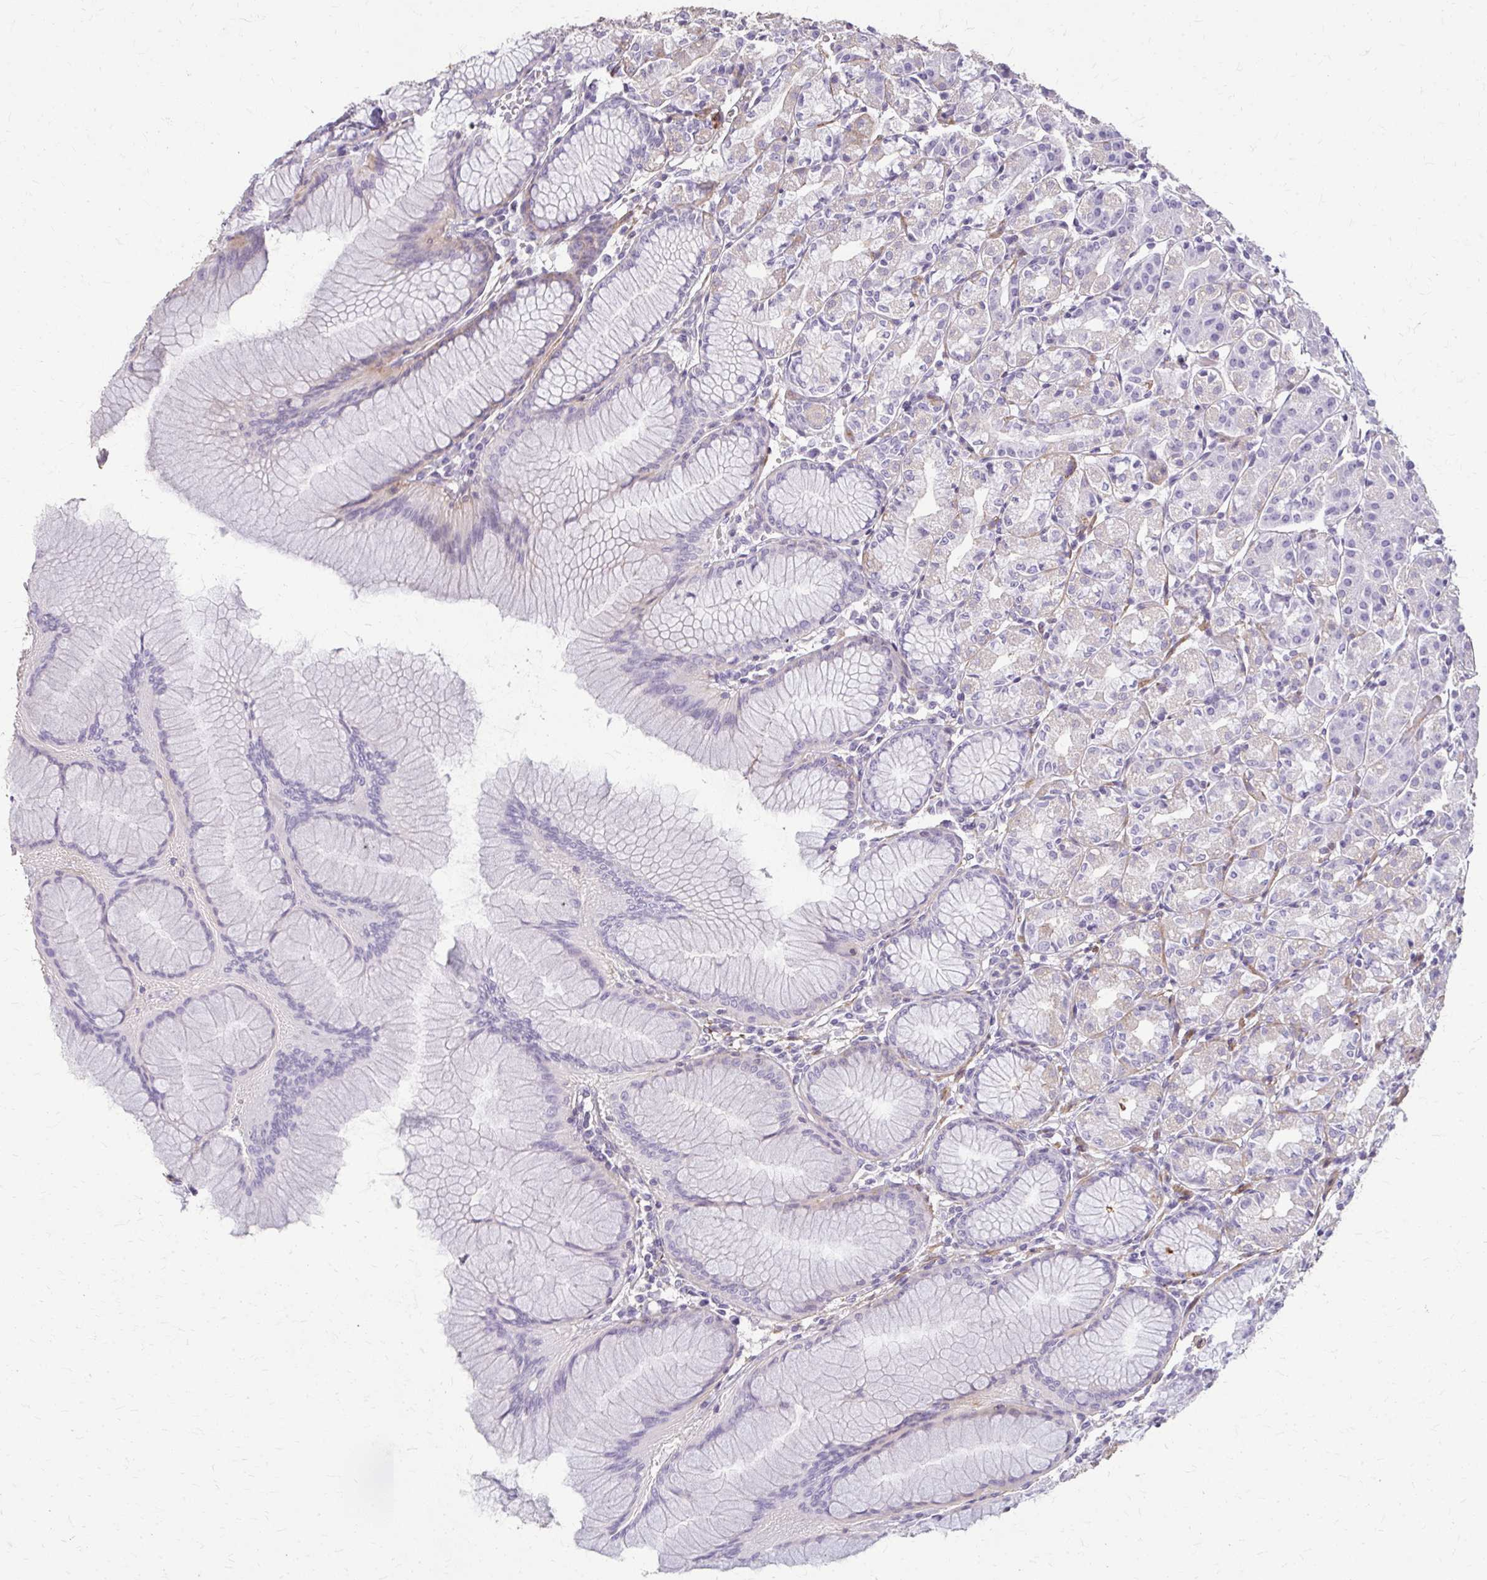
{"staining": {"intensity": "negative", "quantity": "none", "location": "none"}, "tissue": "stomach", "cell_type": "Glandular cells", "image_type": "normal", "snomed": [{"axis": "morphology", "description": "Normal tissue, NOS"}, {"axis": "topography", "description": "Stomach"}], "caption": "DAB immunohistochemical staining of normal stomach demonstrates no significant staining in glandular cells.", "gene": "TENM4", "patient": {"sex": "female", "age": 57}}